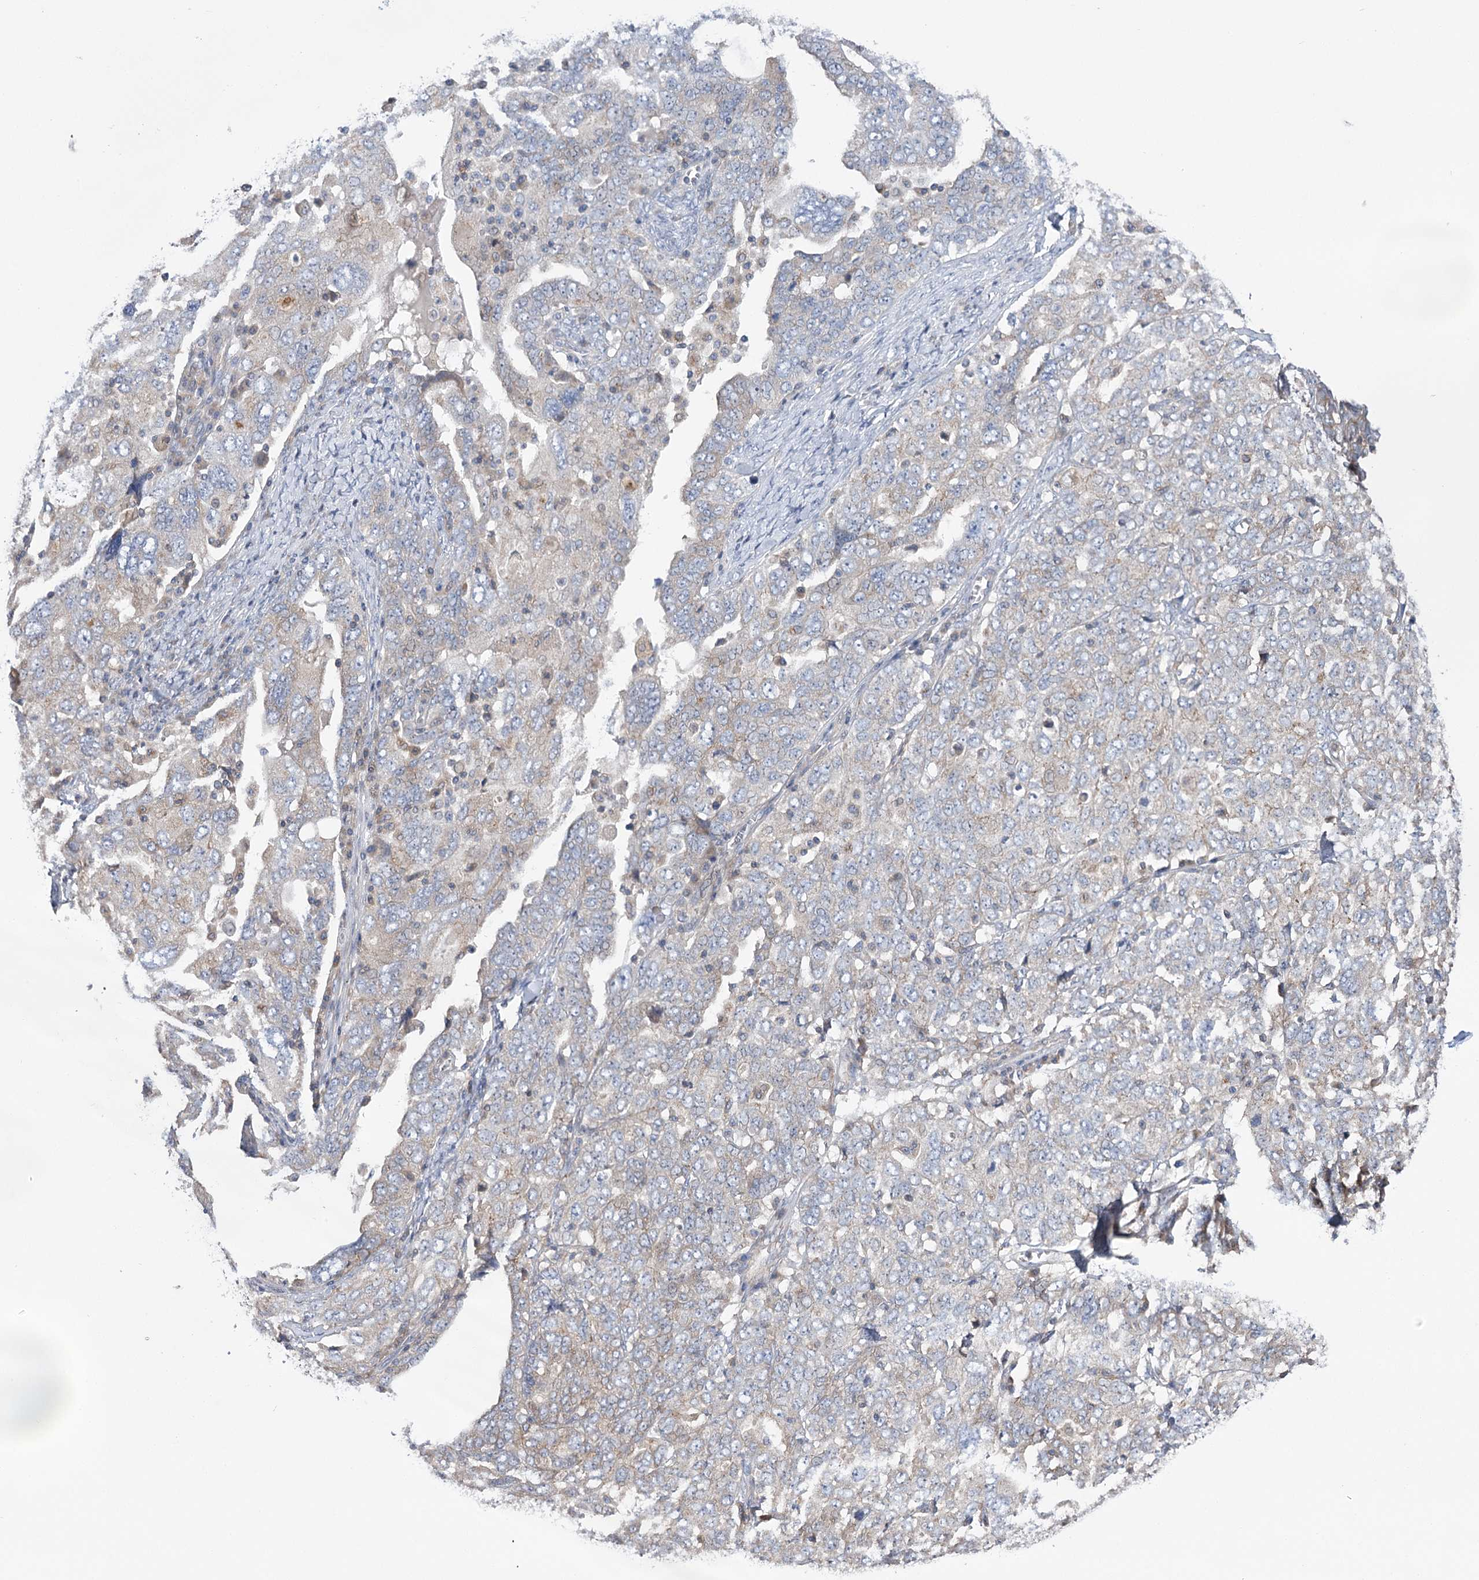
{"staining": {"intensity": "negative", "quantity": "none", "location": "none"}, "tissue": "ovarian cancer", "cell_type": "Tumor cells", "image_type": "cancer", "snomed": [{"axis": "morphology", "description": "Carcinoma, endometroid"}, {"axis": "topography", "description": "Ovary"}], "caption": "This is an IHC histopathology image of ovarian cancer. There is no positivity in tumor cells.", "gene": "VPS37B", "patient": {"sex": "female", "age": 62}}